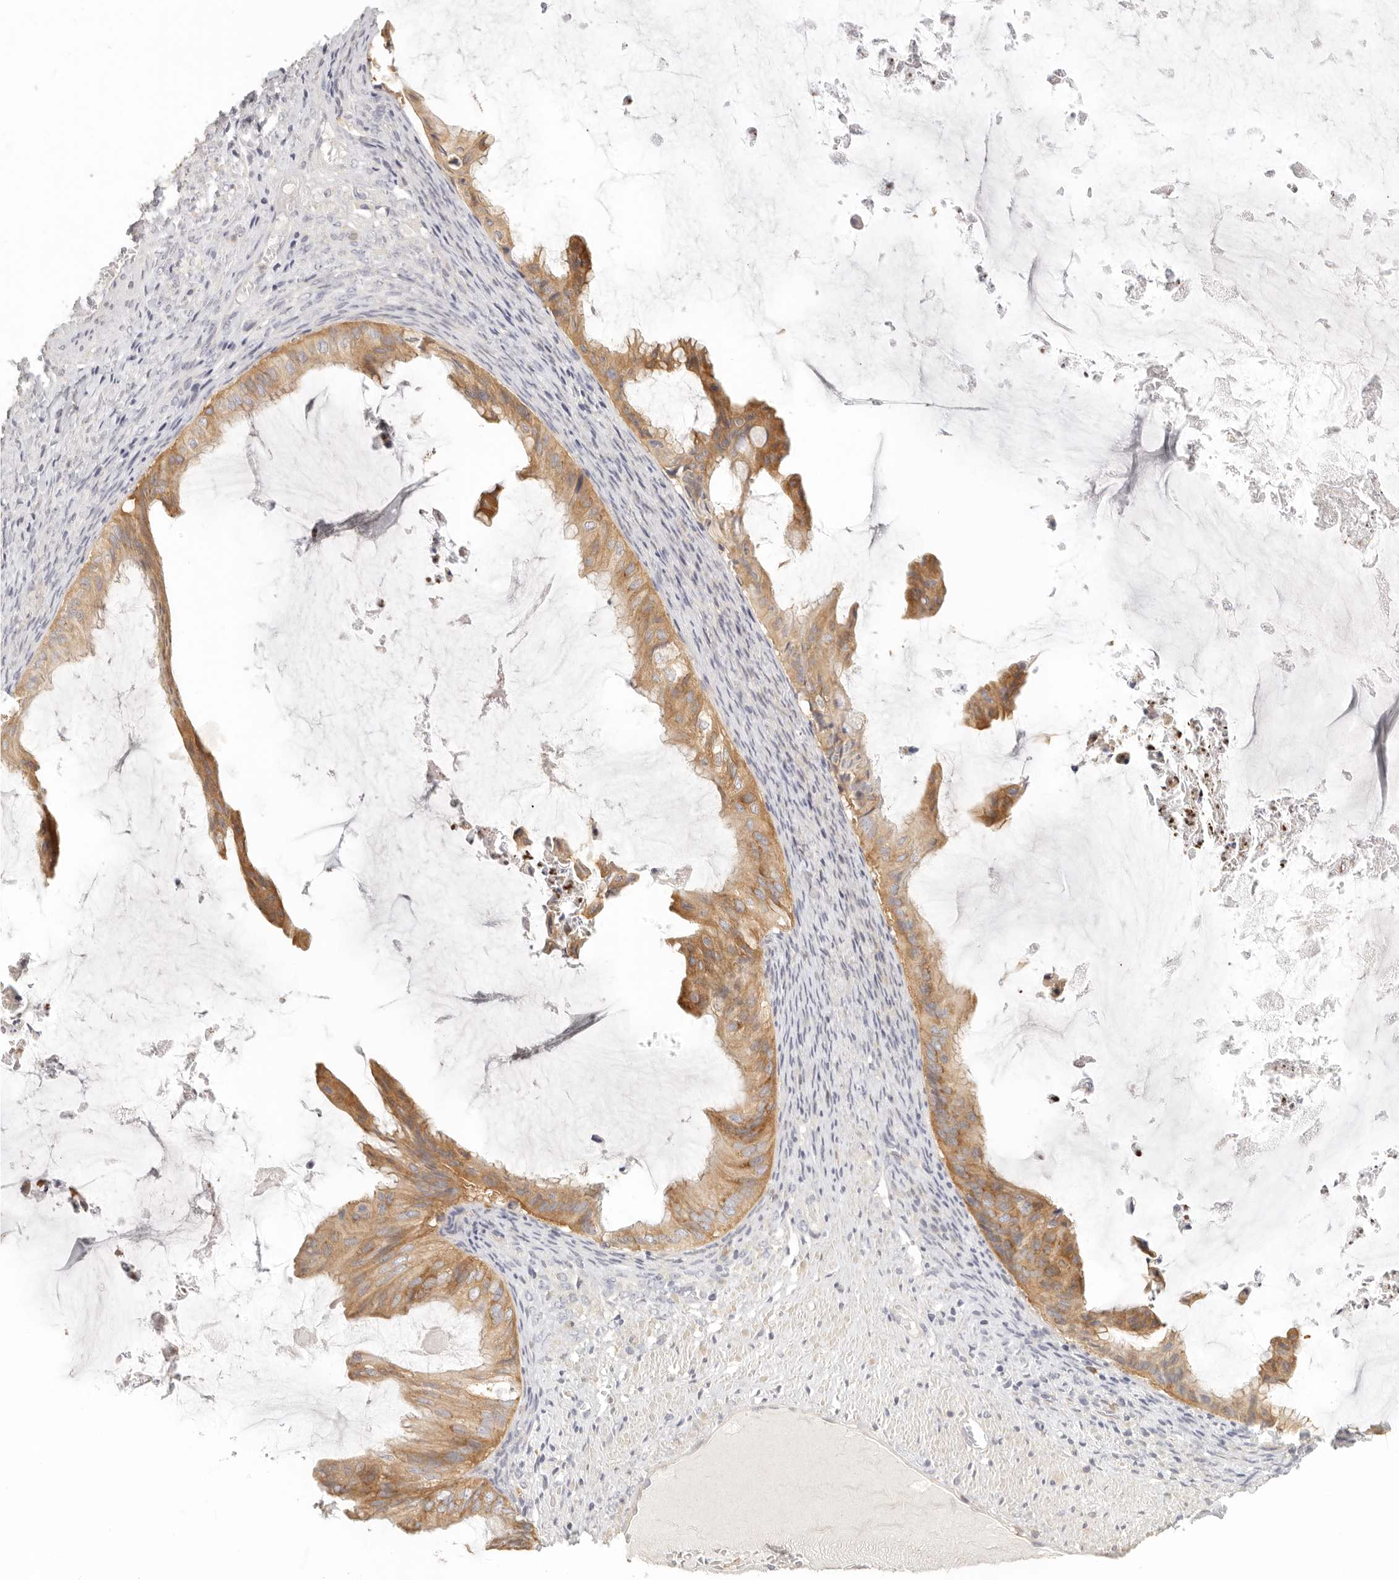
{"staining": {"intensity": "moderate", "quantity": ">75%", "location": "cytoplasmic/membranous"}, "tissue": "ovarian cancer", "cell_type": "Tumor cells", "image_type": "cancer", "snomed": [{"axis": "morphology", "description": "Cystadenocarcinoma, mucinous, NOS"}, {"axis": "topography", "description": "Ovary"}], "caption": "A brown stain shows moderate cytoplasmic/membranous staining of a protein in human mucinous cystadenocarcinoma (ovarian) tumor cells. The staining was performed using DAB (3,3'-diaminobenzidine) to visualize the protein expression in brown, while the nuclei were stained in blue with hematoxylin (Magnification: 20x).", "gene": "ANXA9", "patient": {"sex": "female", "age": 61}}